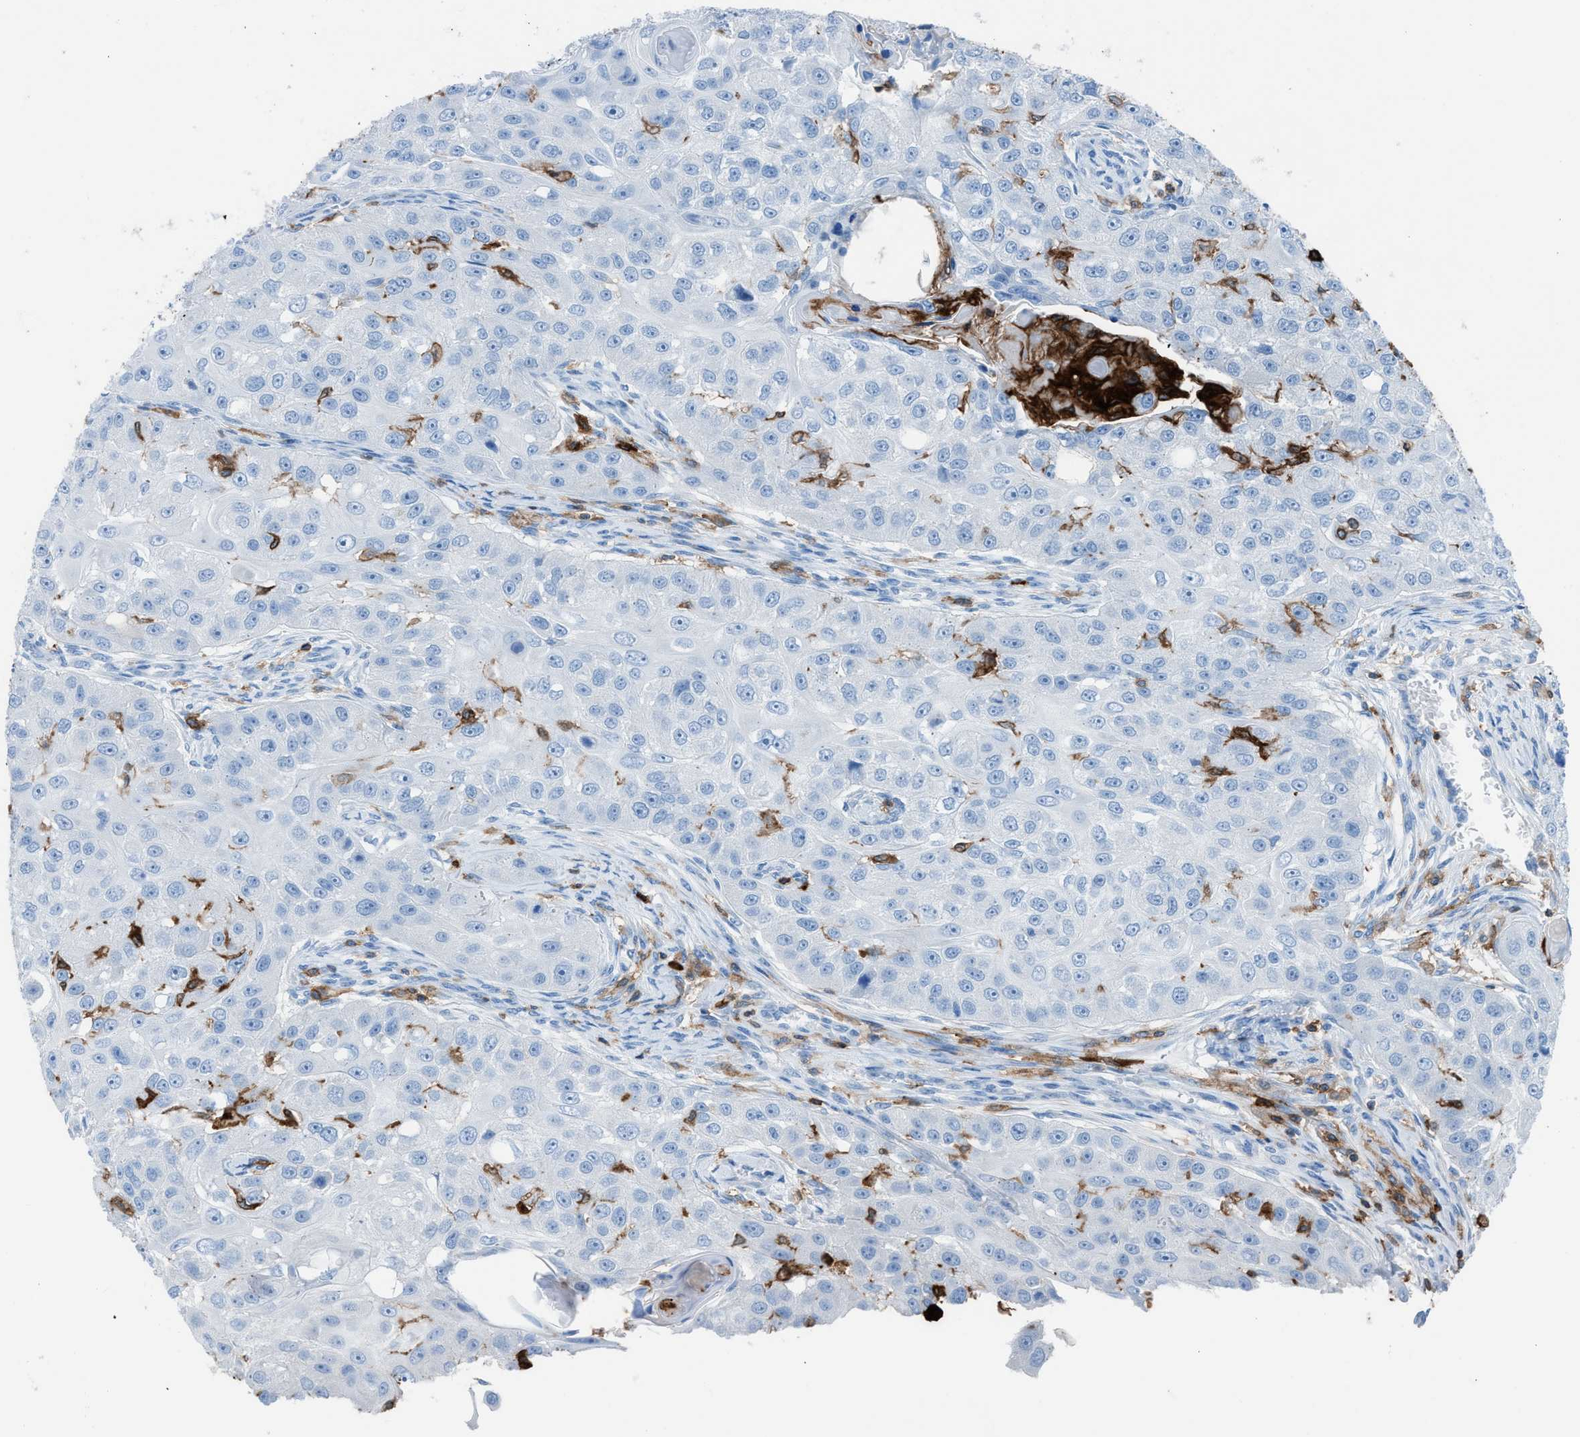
{"staining": {"intensity": "negative", "quantity": "none", "location": "none"}, "tissue": "head and neck cancer", "cell_type": "Tumor cells", "image_type": "cancer", "snomed": [{"axis": "morphology", "description": "Normal tissue, NOS"}, {"axis": "morphology", "description": "Squamous cell carcinoma, NOS"}, {"axis": "topography", "description": "Skeletal muscle"}, {"axis": "topography", "description": "Head-Neck"}], "caption": "A histopathology image of head and neck squamous cell carcinoma stained for a protein exhibits no brown staining in tumor cells.", "gene": "ITGB2", "patient": {"sex": "male", "age": 51}}